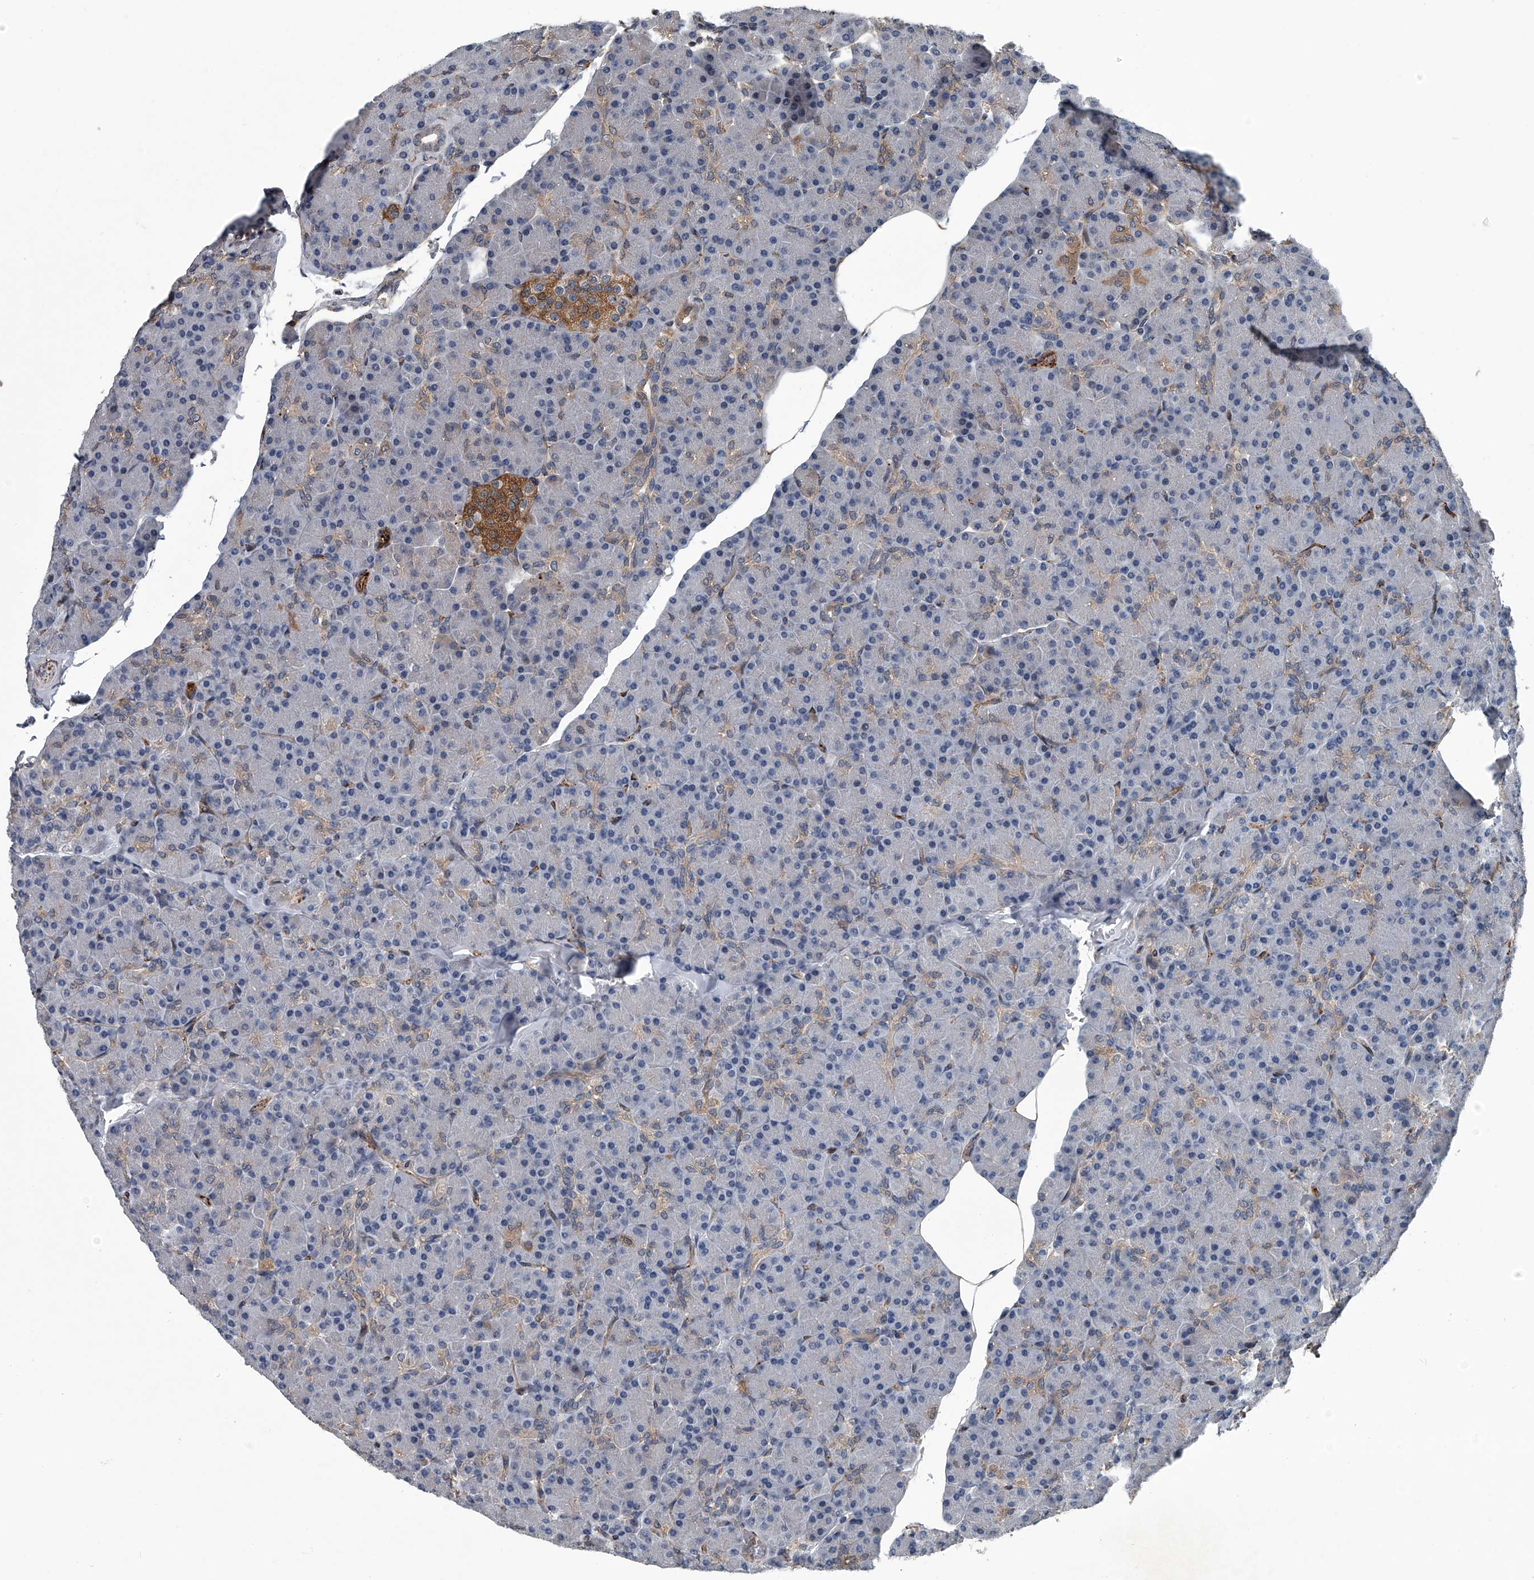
{"staining": {"intensity": "weak", "quantity": "<25%", "location": "cytoplasmic/membranous"}, "tissue": "pancreas", "cell_type": "Exocrine glandular cells", "image_type": "normal", "snomed": [{"axis": "morphology", "description": "Normal tissue, NOS"}, {"axis": "topography", "description": "Pancreas"}], "caption": "DAB immunohistochemical staining of benign pancreas displays no significant expression in exocrine glandular cells.", "gene": "LDLRAD2", "patient": {"sex": "female", "age": 43}}